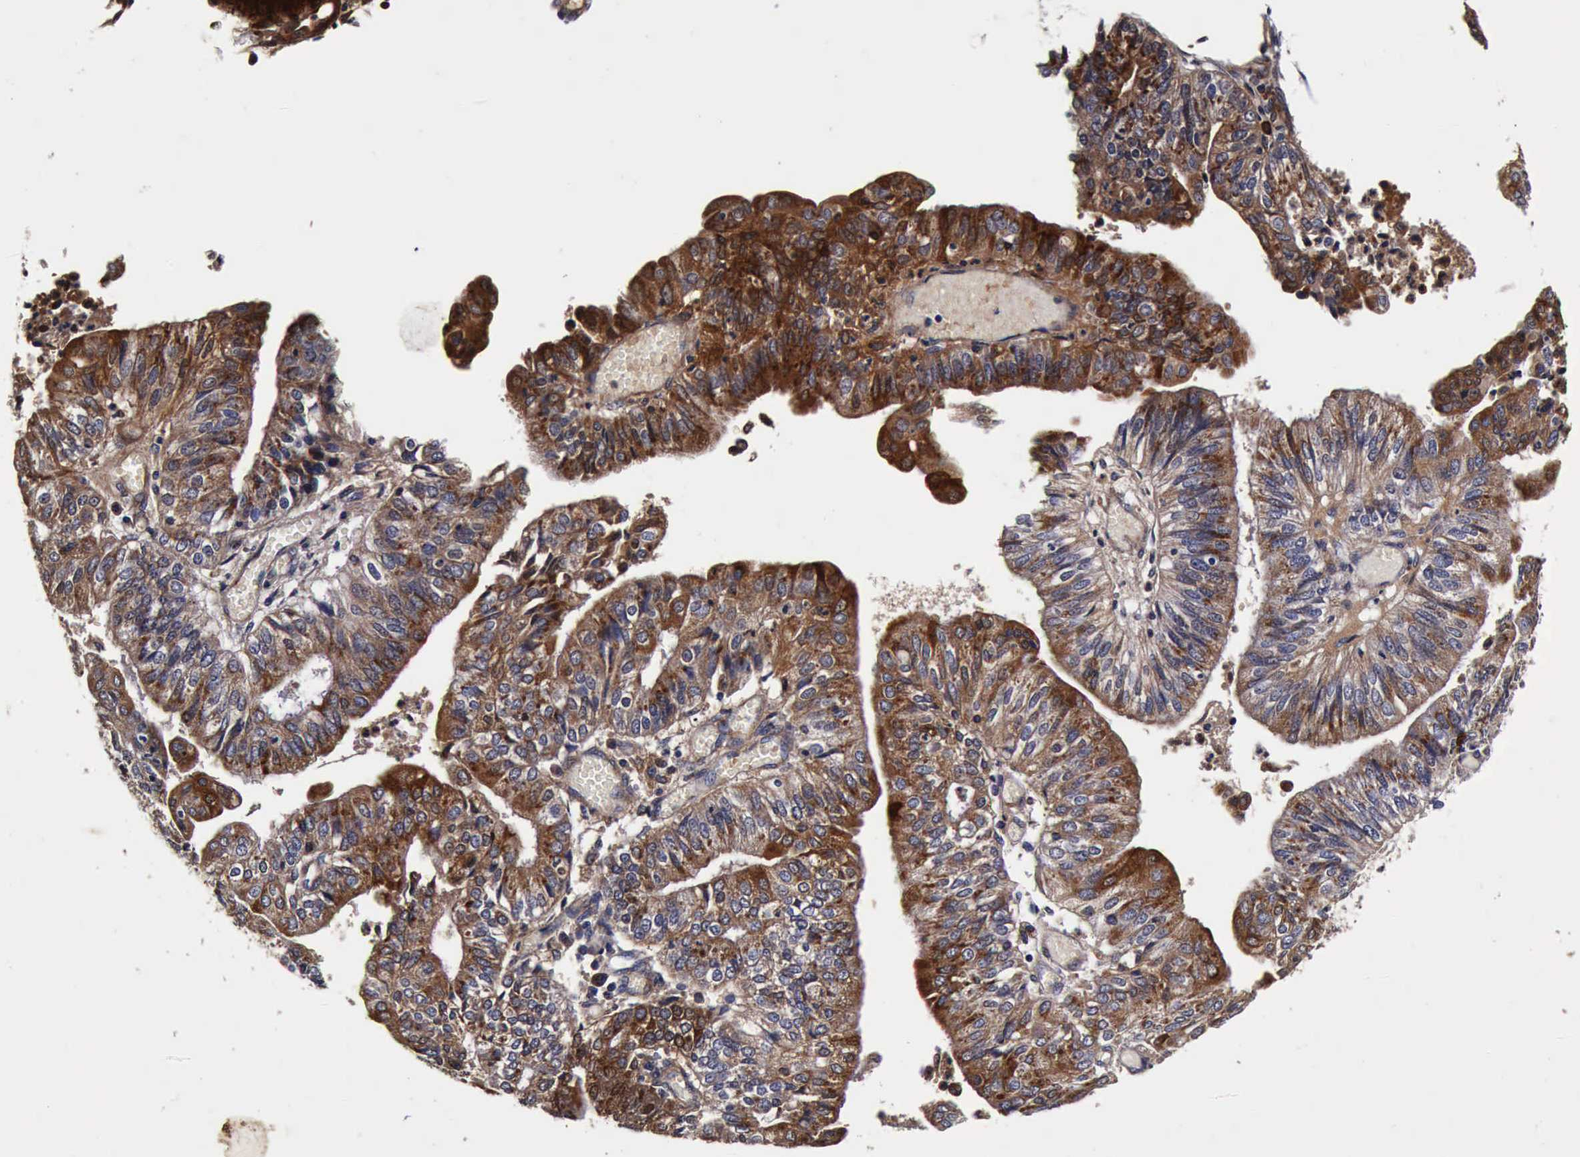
{"staining": {"intensity": "strong", "quantity": ">75%", "location": "cytoplasmic/membranous"}, "tissue": "endometrial cancer", "cell_type": "Tumor cells", "image_type": "cancer", "snomed": [{"axis": "morphology", "description": "Adenocarcinoma, NOS"}, {"axis": "topography", "description": "Endometrium"}], "caption": "Immunohistochemistry micrograph of human adenocarcinoma (endometrial) stained for a protein (brown), which shows high levels of strong cytoplasmic/membranous staining in approximately >75% of tumor cells.", "gene": "CST3", "patient": {"sex": "female", "age": 59}}